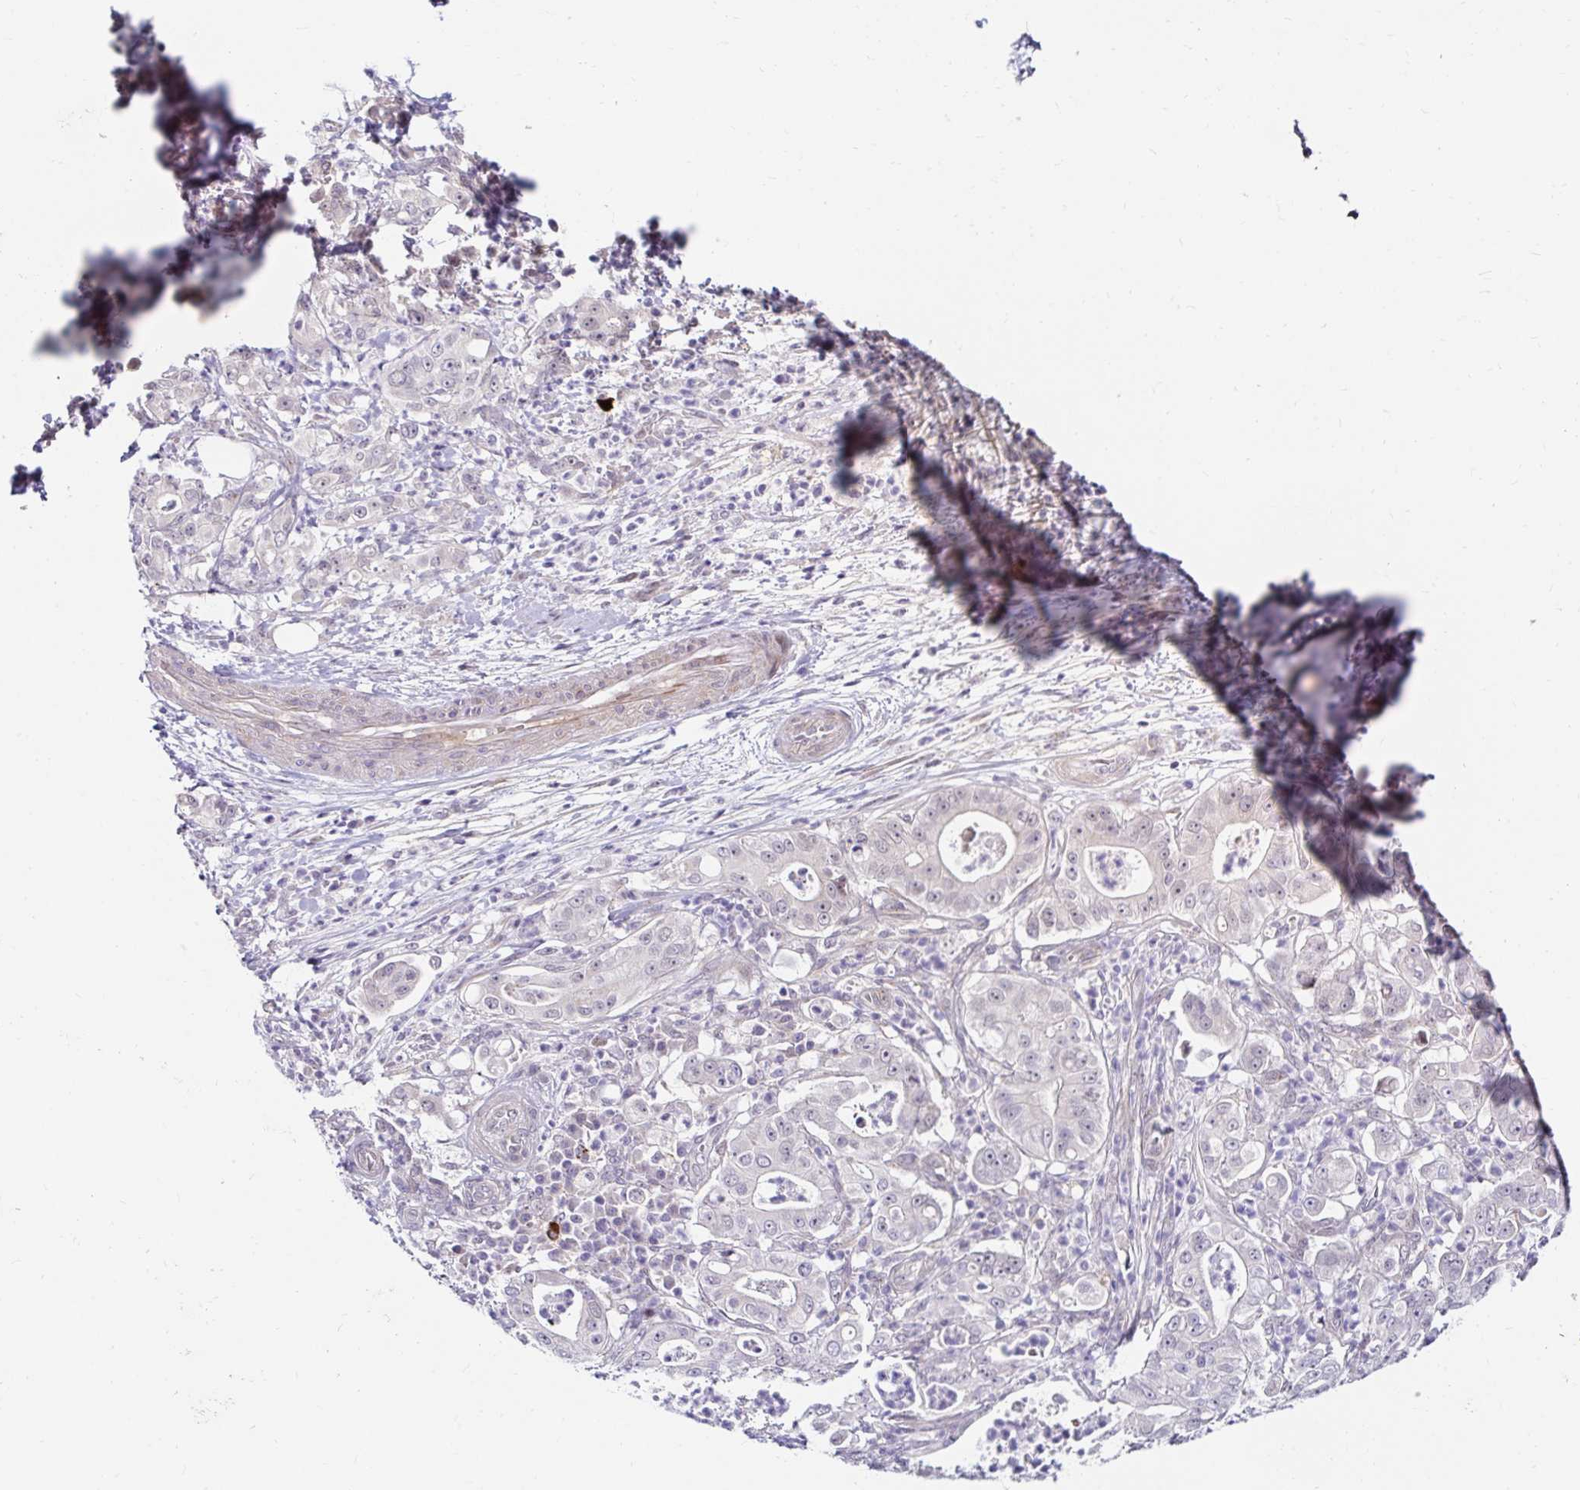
{"staining": {"intensity": "negative", "quantity": "none", "location": "none"}, "tissue": "pancreatic cancer", "cell_type": "Tumor cells", "image_type": "cancer", "snomed": [{"axis": "morphology", "description": "Adenocarcinoma, NOS"}, {"axis": "topography", "description": "Pancreas"}], "caption": "Immunohistochemistry (IHC) image of neoplastic tissue: human adenocarcinoma (pancreatic) stained with DAB reveals no significant protein positivity in tumor cells.", "gene": "GUCY1A1", "patient": {"sex": "male", "age": 71}}